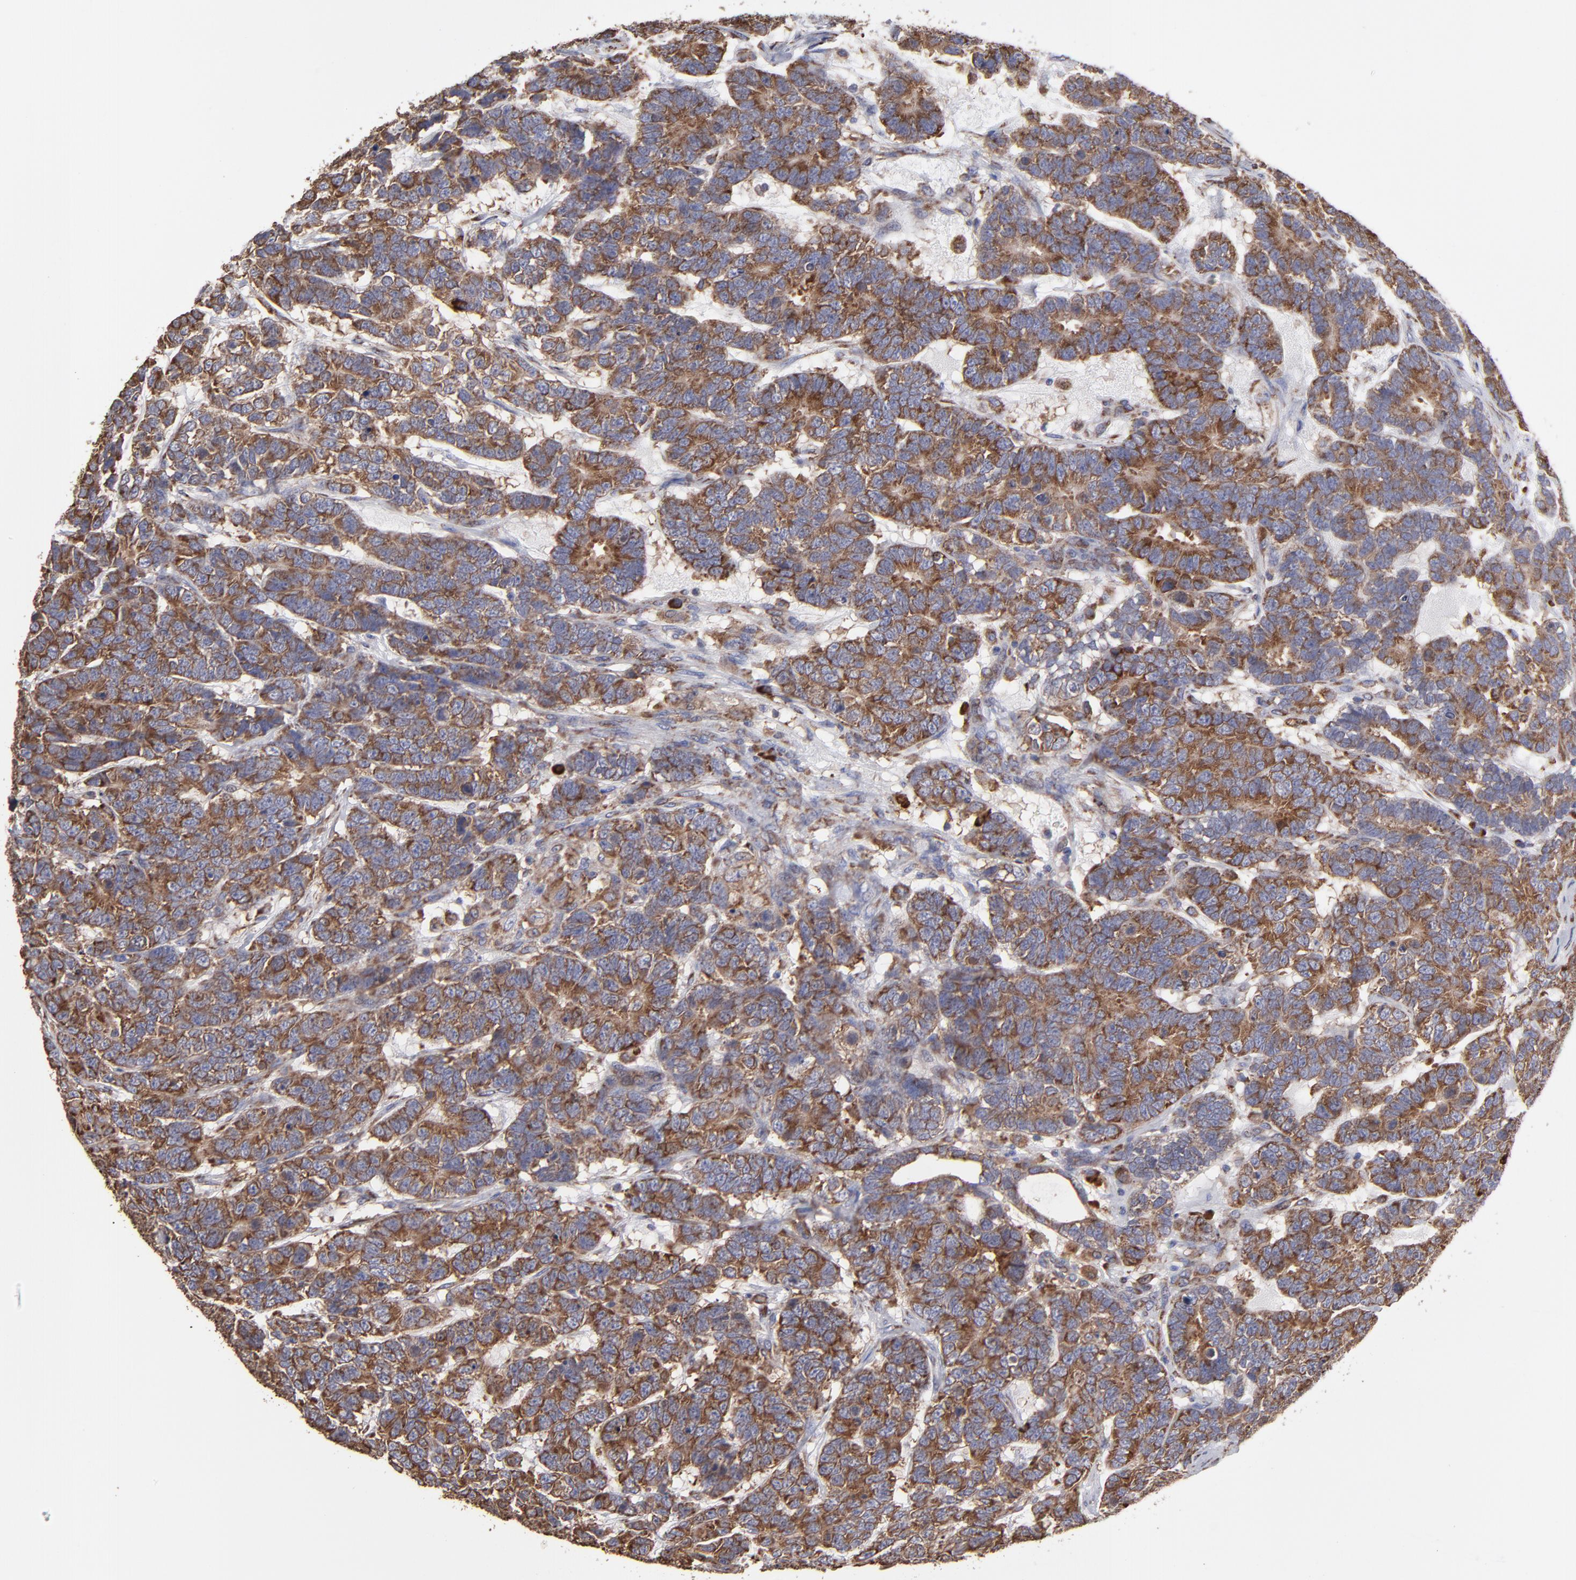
{"staining": {"intensity": "moderate", "quantity": ">75%", "location": "cytoplasmic/membranous"}, "tissue": "testis cancer", "cell_type": "Tumor cells", "image_type": "cancer", "snomed": [{"axis": "morphology", "description": "Carcinoma, Embryonal, NOS"}, {"axis": "topography", "description": "Testis"}], "caption": "This is an image of immunohistochemistry staining of testis cancer, which shows moderate expression in the cytoplasmic/membranous of tumor cells.", "gene": "SND1", "patient": {"sex": "male", "age": 26}}